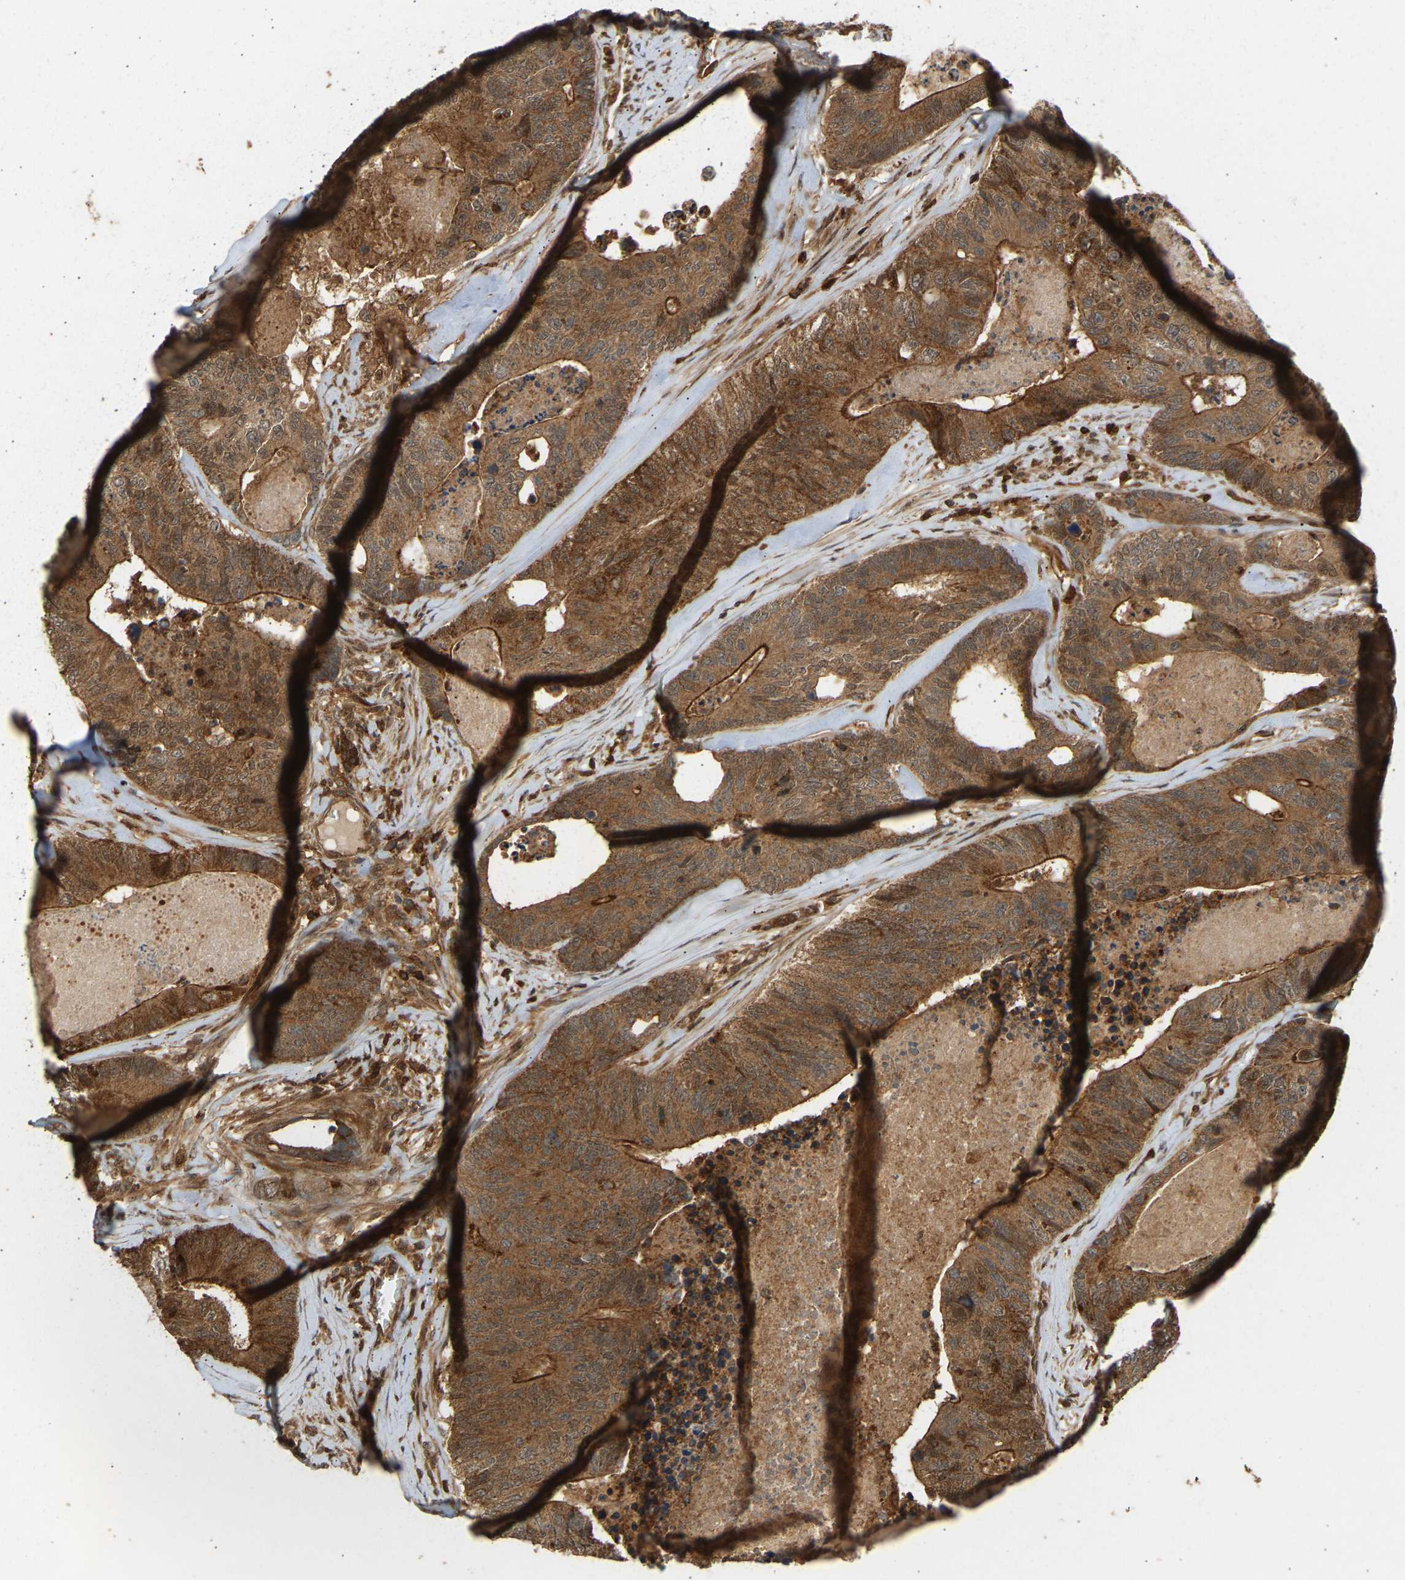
{"staining": {"intensity": "moderate", "quantity": ">75%", "location": "cytoplasmic/membranous"}, "tissue": "colorectal cancer", "cell_type": "Tumor cells", "image_type": "cancer", "snomed": [{"axis": "morphology", "description": "Adenocarcinoma, NOS"}, {"axis": "topography", "description": "Colon"}], "caption": "IHC (DAB (3,3'-diaminobenzidine)) staining of colorectal adenocarcinoma shows moderate cytoplasmic/membranous protein expression in about >75% of tumor cells.", "gene": "GOPC", "patient": {"sex": "female", "age": 67}}